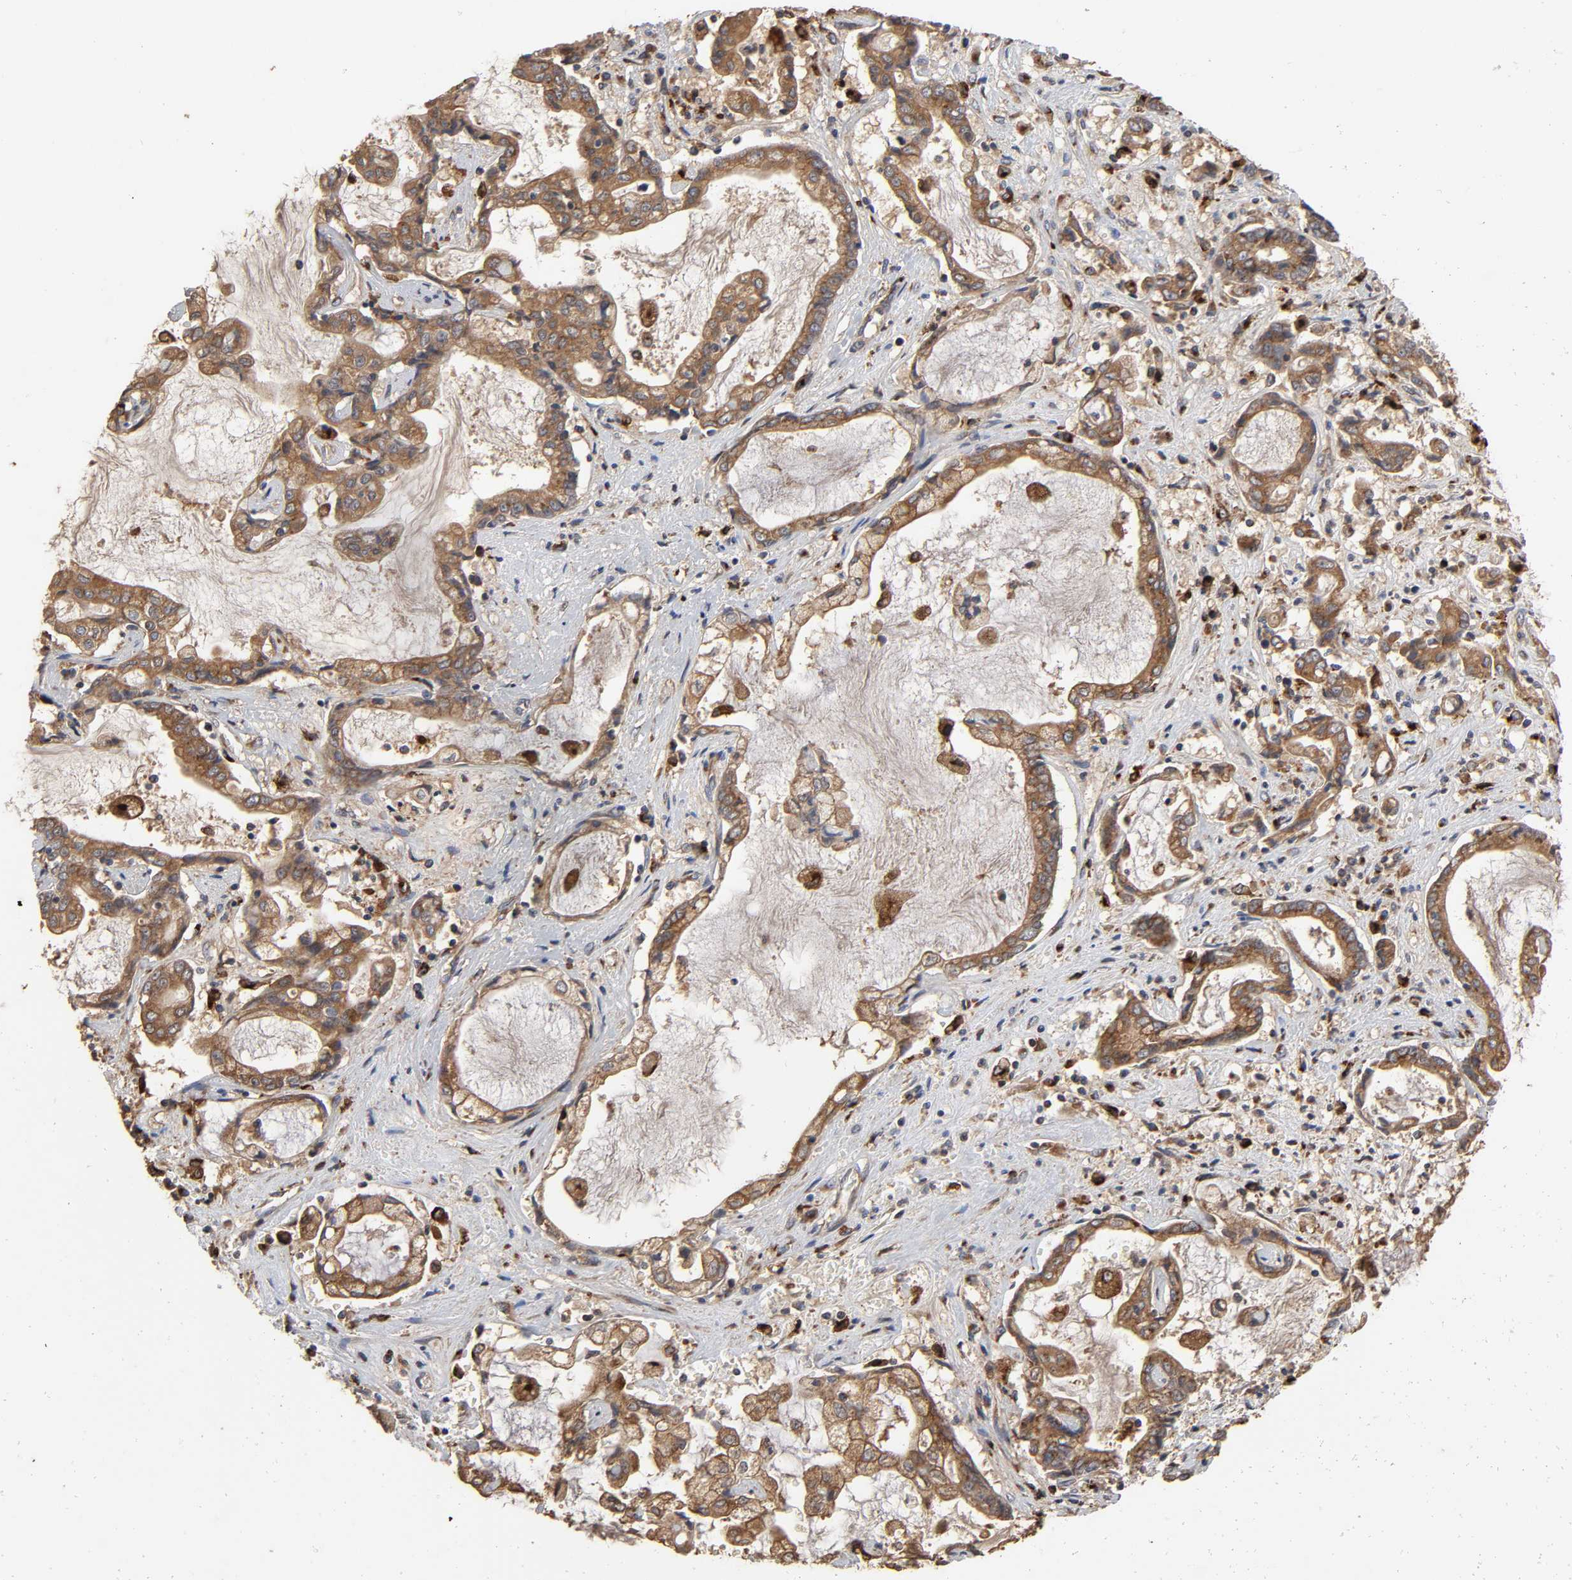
{"staining": {"intensity": "moderate", "quantity": ">75%", "location": "cytoplasmic/membranous"}, "tissue": "liver cancer", "cell_type": "Tumor cells", "image_type": "cancer", "snomed": [{"axis": "morphology", "description": "Cholangiocarcinoma"}, {"axis": "topography", "description": "Liver"}], "caption": "Tumor cells demonstrate medium levels of moderate cytoplasmic/membranous positivity in about >75% of cells in liver cancer (cholangiocarcinoma).", "gene": "GNPTG", "patient": {"sex": "male", "age": 57}}